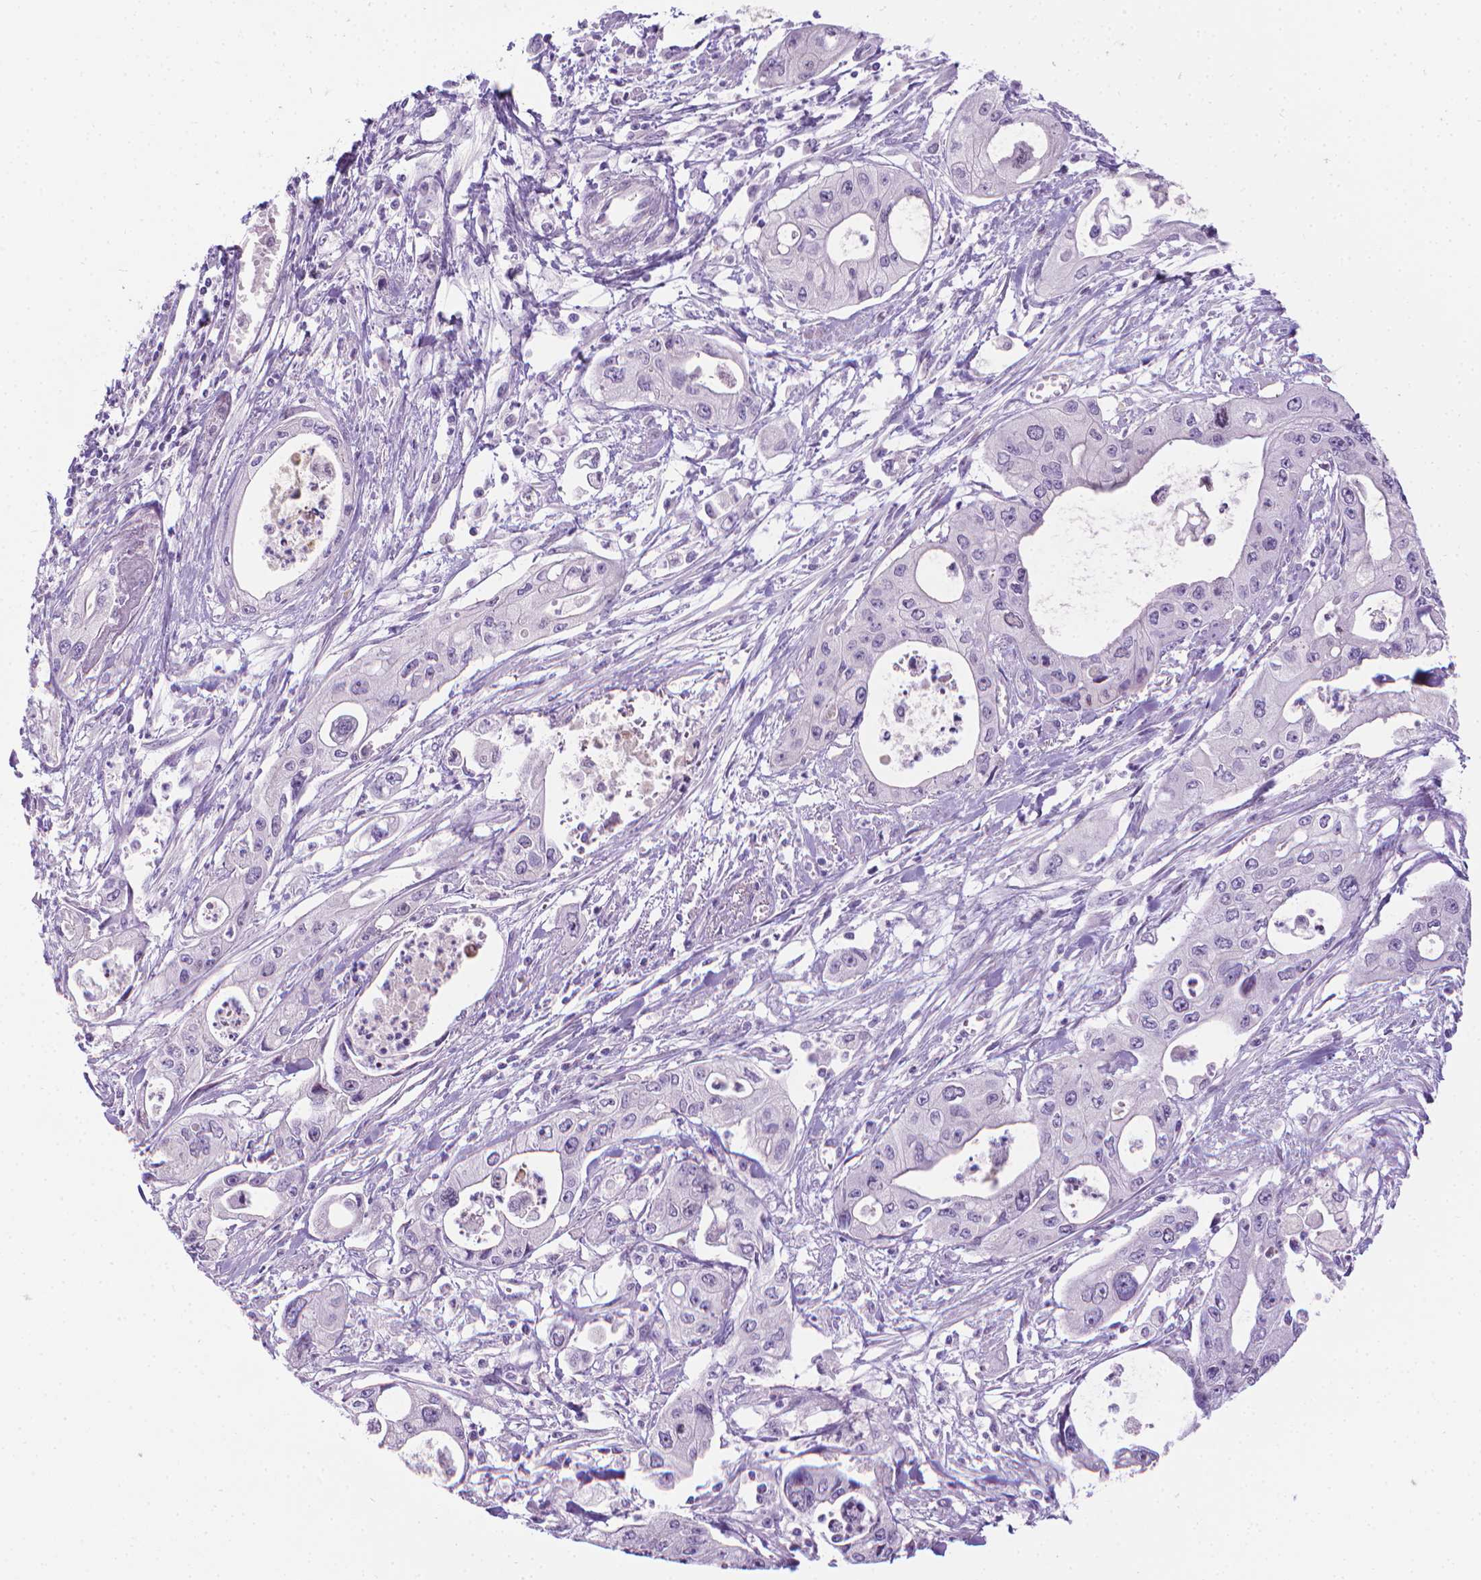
{"staining": {"intensity": "negative", "quantity": "none", "location": "none"}, "tissue": "pancreatic cancer", "cell_type": "Tumor cells", "image_type": "cancer", "snomed": [{"axis": "morphology", "description": "Adenocarcinoma, NOS"}, {"axis": "topography", "description": "Pancreas"}], "caption": "The image exhibits no significant positivity in tumor cells of pancreatic adenocarcinoma. The staining is performed using DAB brown chromogen with nuclei counter-stained in using hematoxylin.", "gene": "SPAG6", "patient": {"sex": "male", "age": 70}}